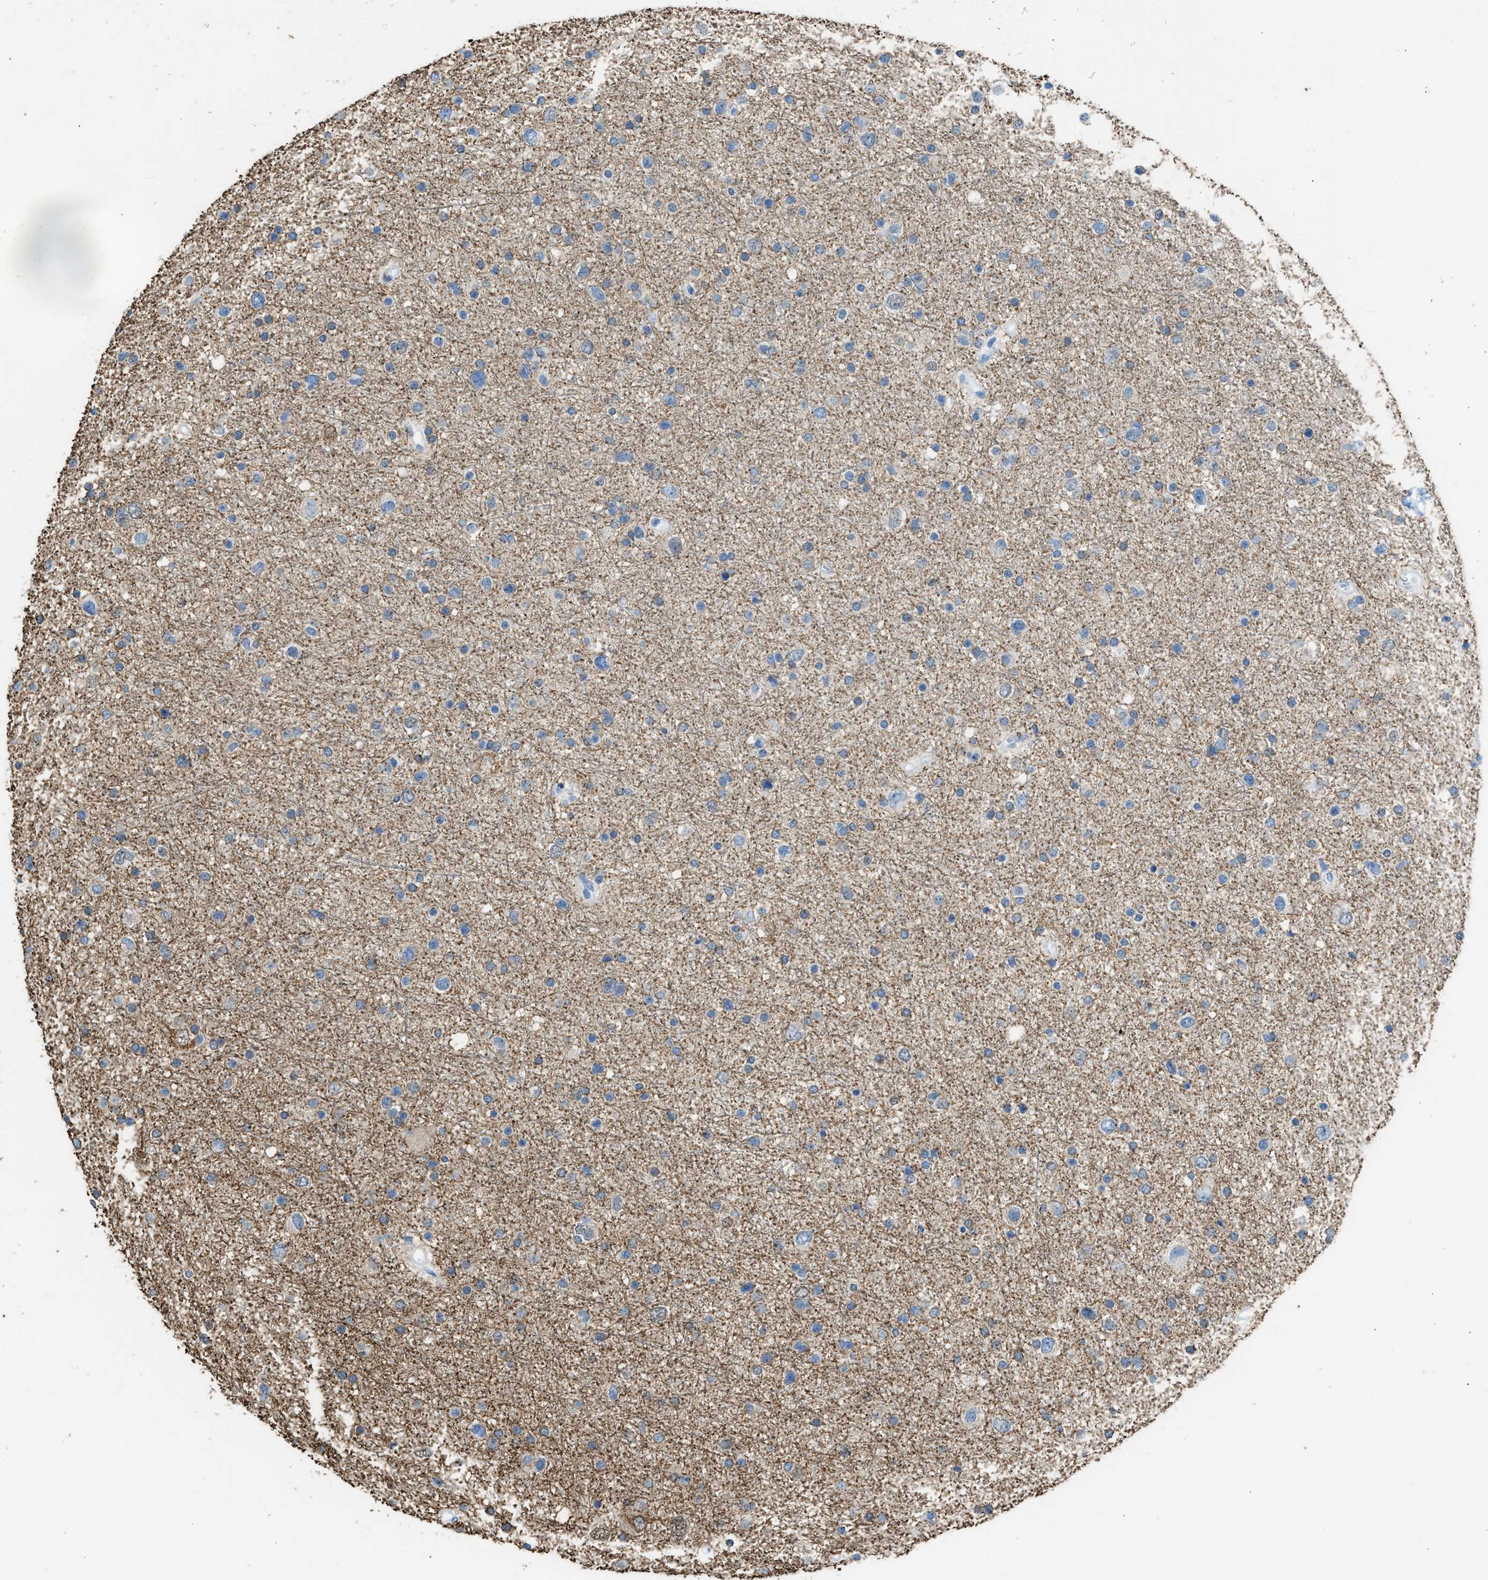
{"staining": {"intensity": "negative", "quantity": "none", "location": "none"}, "tissue": "glioma", "cell_type": "Tumor cells", "image_type": "cancer", "snomed": [{"axis": "morphology", "description": "Glioma, malignant, Low grade"}, {"axis": "topography", "description": "Brain"}], "caption": "This image is of glioma stained with IHC to label a protein in brown with the nuclei are counter-stained blue. There is no positivity in tumor cells. The staining was performed using DAB (3,3'-diaminobenzidine) to visualize the protein expression in brown, while the nuclei were stained in blue with hematoxylin (Magnification: 20x).", "gene": "FAIM2", "patient": {"sex": "female", "age": 37}}